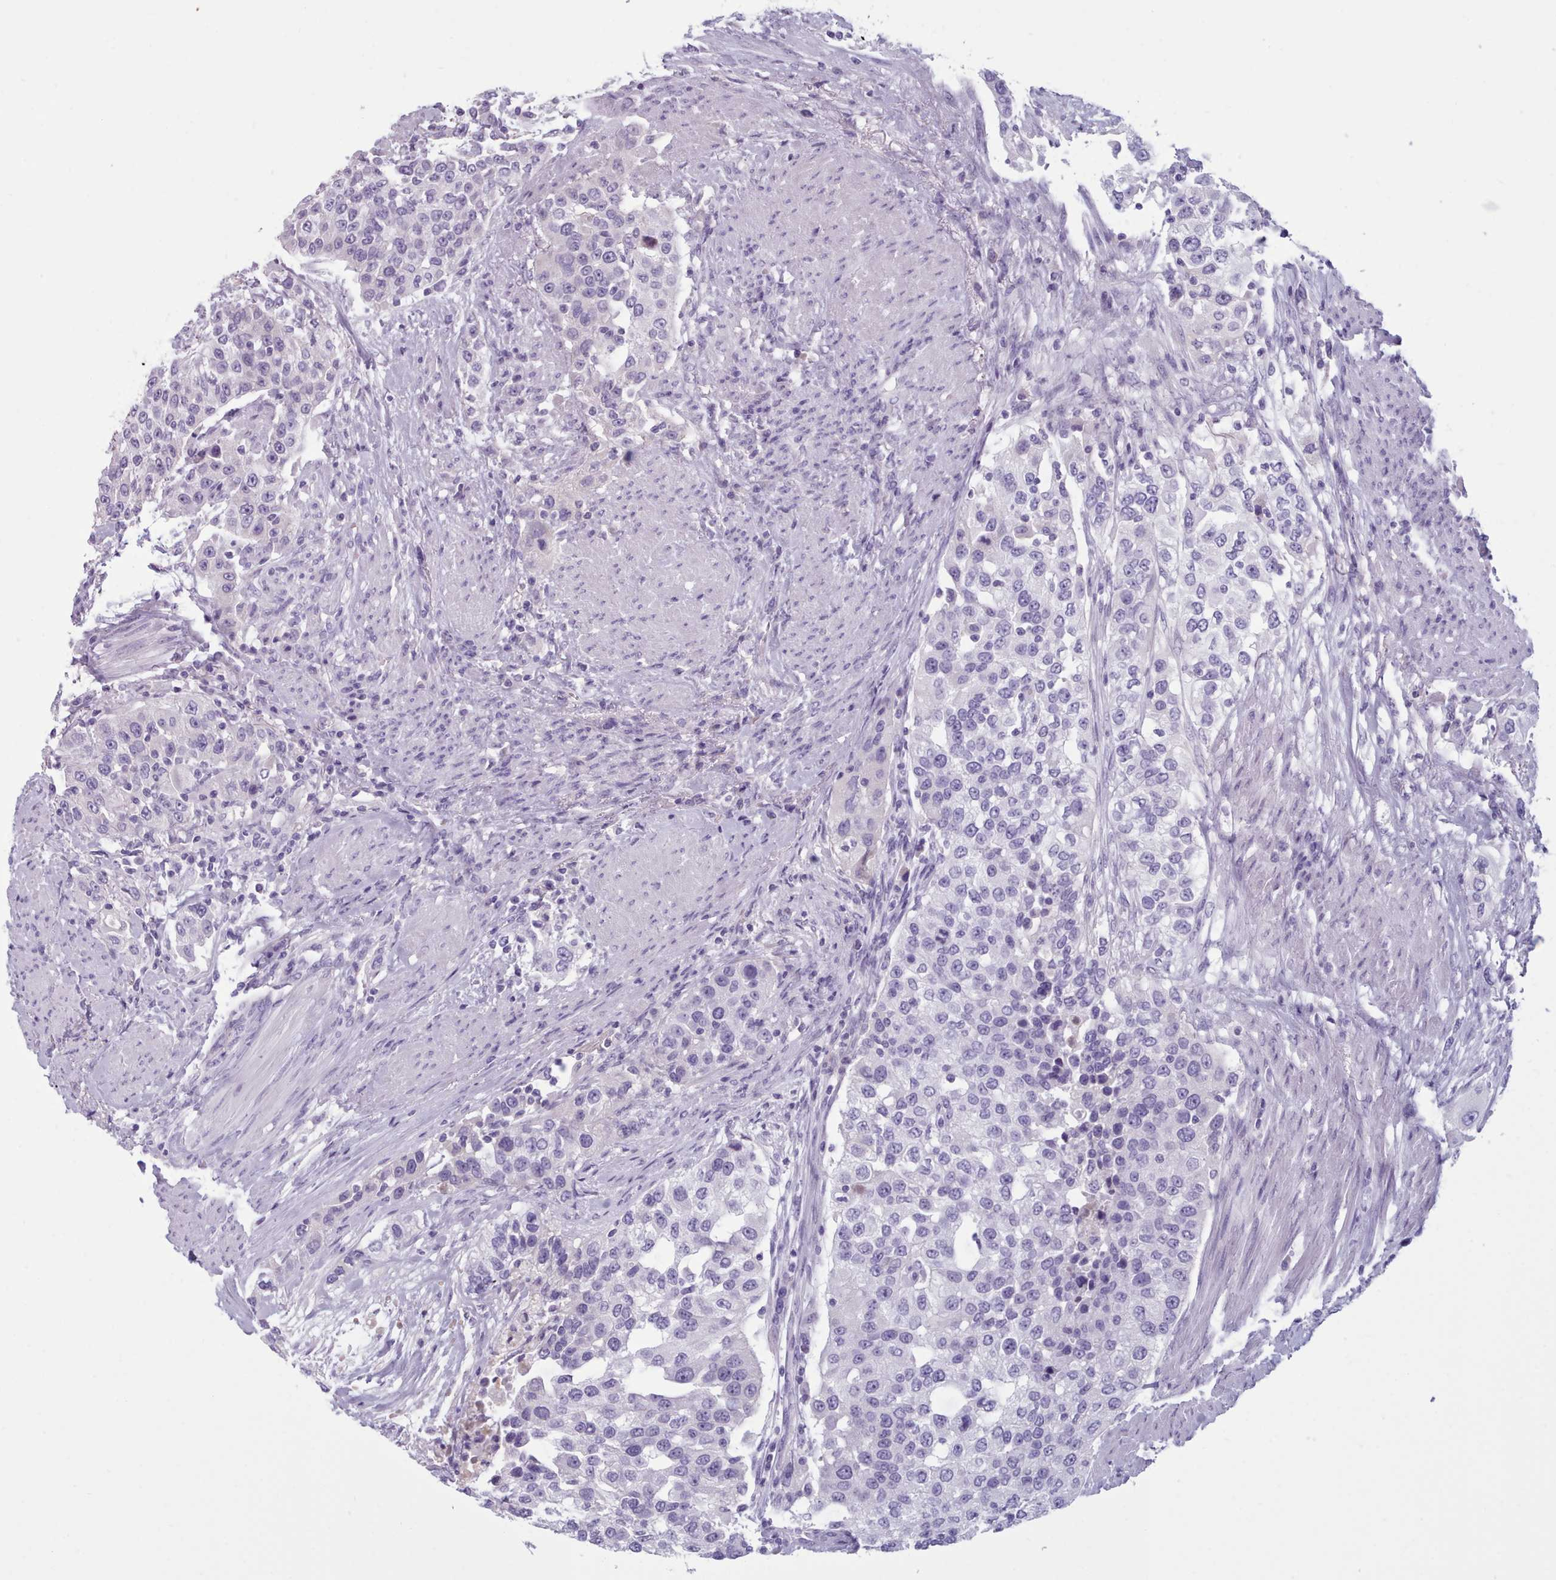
{"staining": {"intensity": "negative", "quantity": "none", "location": "none"}, "tissue": "urothelial cancer", "cell_type": "Tumor cells", "image_type": "cancer", "snomed": [{"axis": "morphology", "description": "Urothelial carcinoma, High grade"}, {"axis": "topography", "description": "Urinary bladder"}], "caption": "Tumor cells show no significant protein positivity in urothelial cancer.", "gene": "ZNF43", "patient": {"sex": "female", "age": 80}}